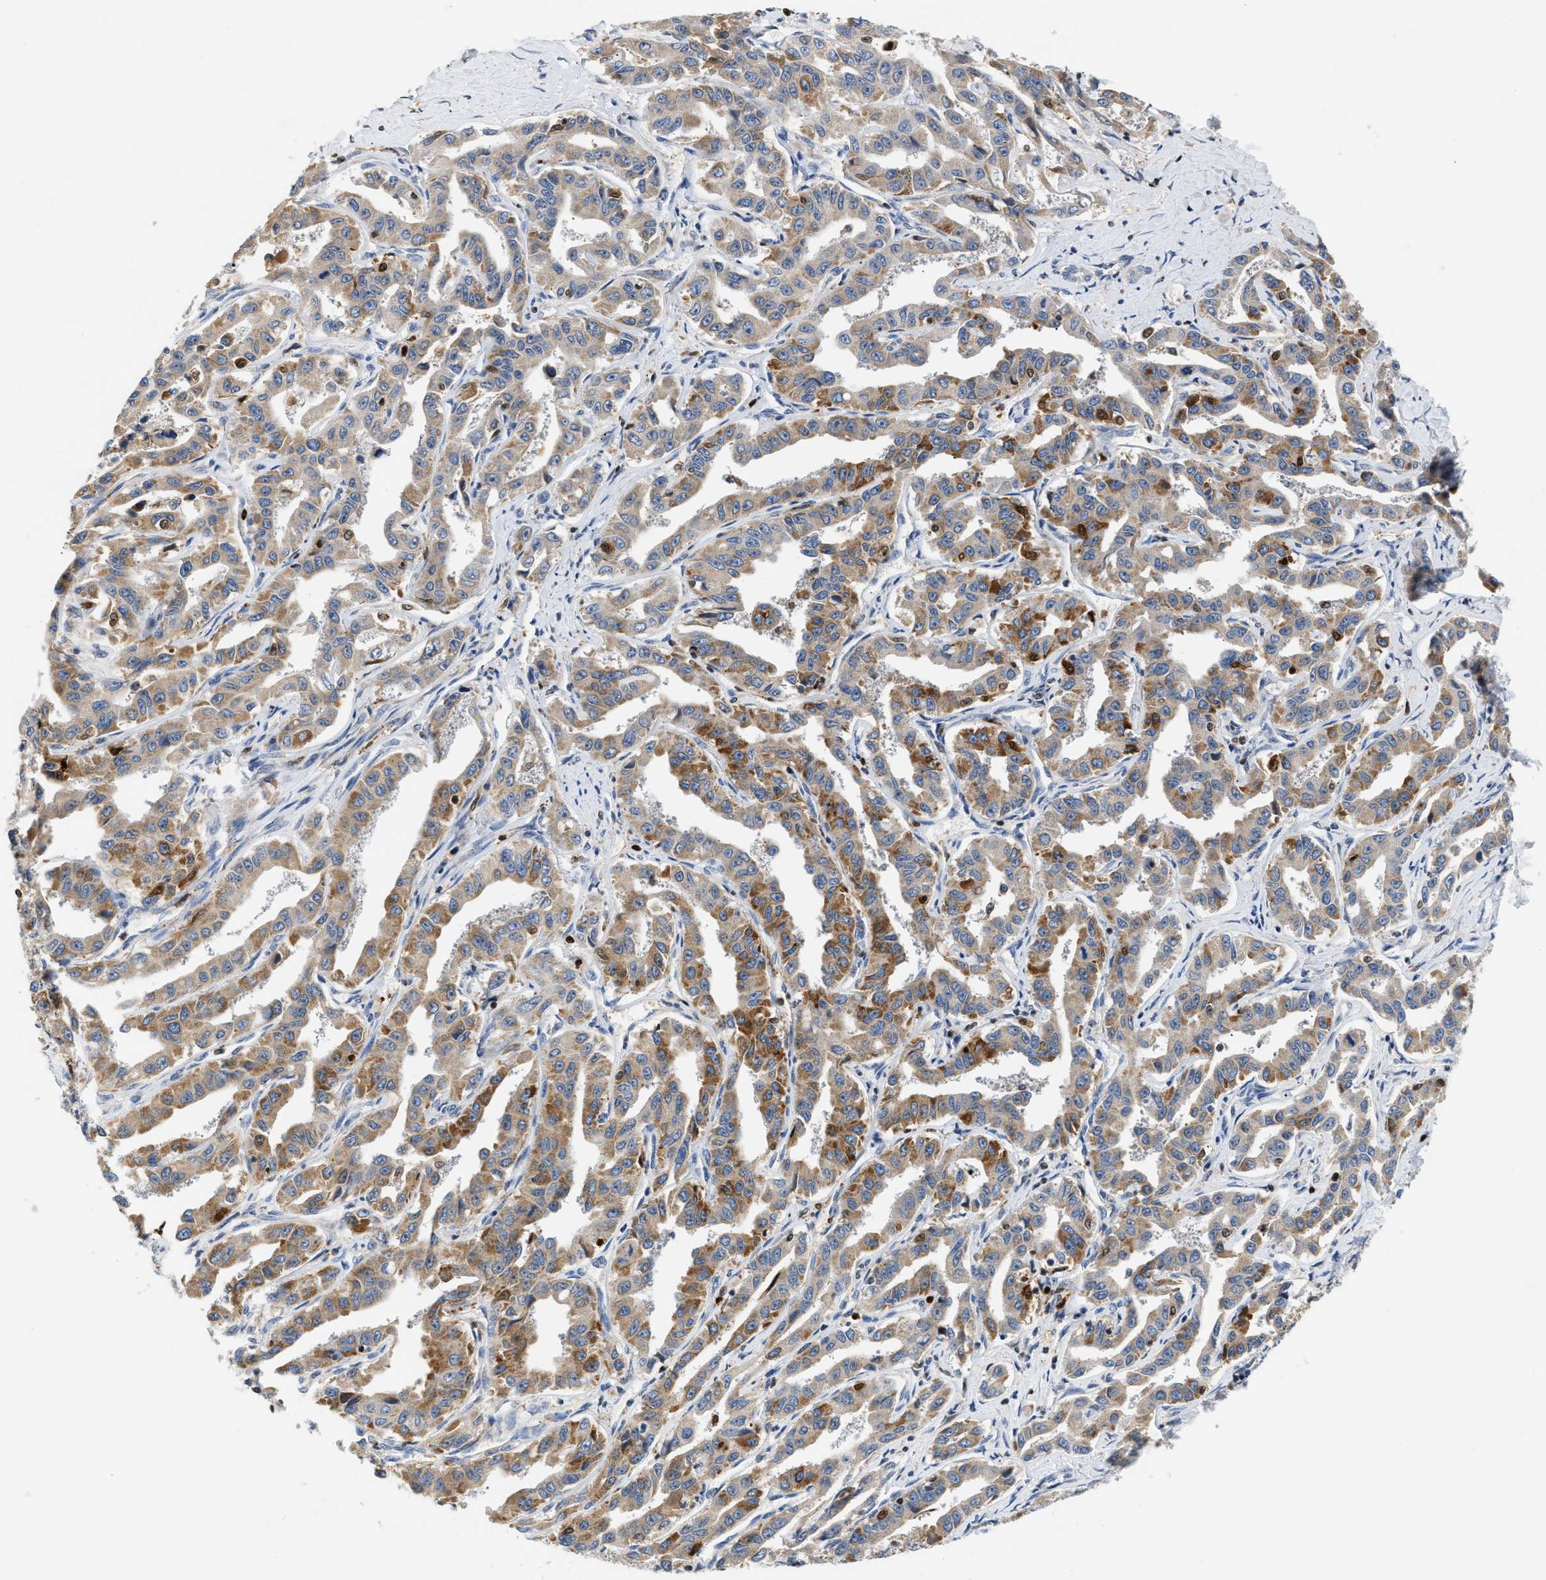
{"staining": {"intensity": "moderate", "quantity": ">75%", "location": "cytoplasmic/membranous"}, "tissue": "liver cancer", "cell_type": "Tumor cells", "image_type": "cancer", "snomed": [{"axis": "morphology", "description": "Cholangiocarcinoma"}, {"axis": "topography", "description": "Liver"}], "caption": "Protein expression analysis of liver cholangiocarcinoma shows moderate cytoplasmic/membranous expression in about >75% of tumor cells.", "gene": "SLIT2", "patient": {"sex": "male", "age": 59}}